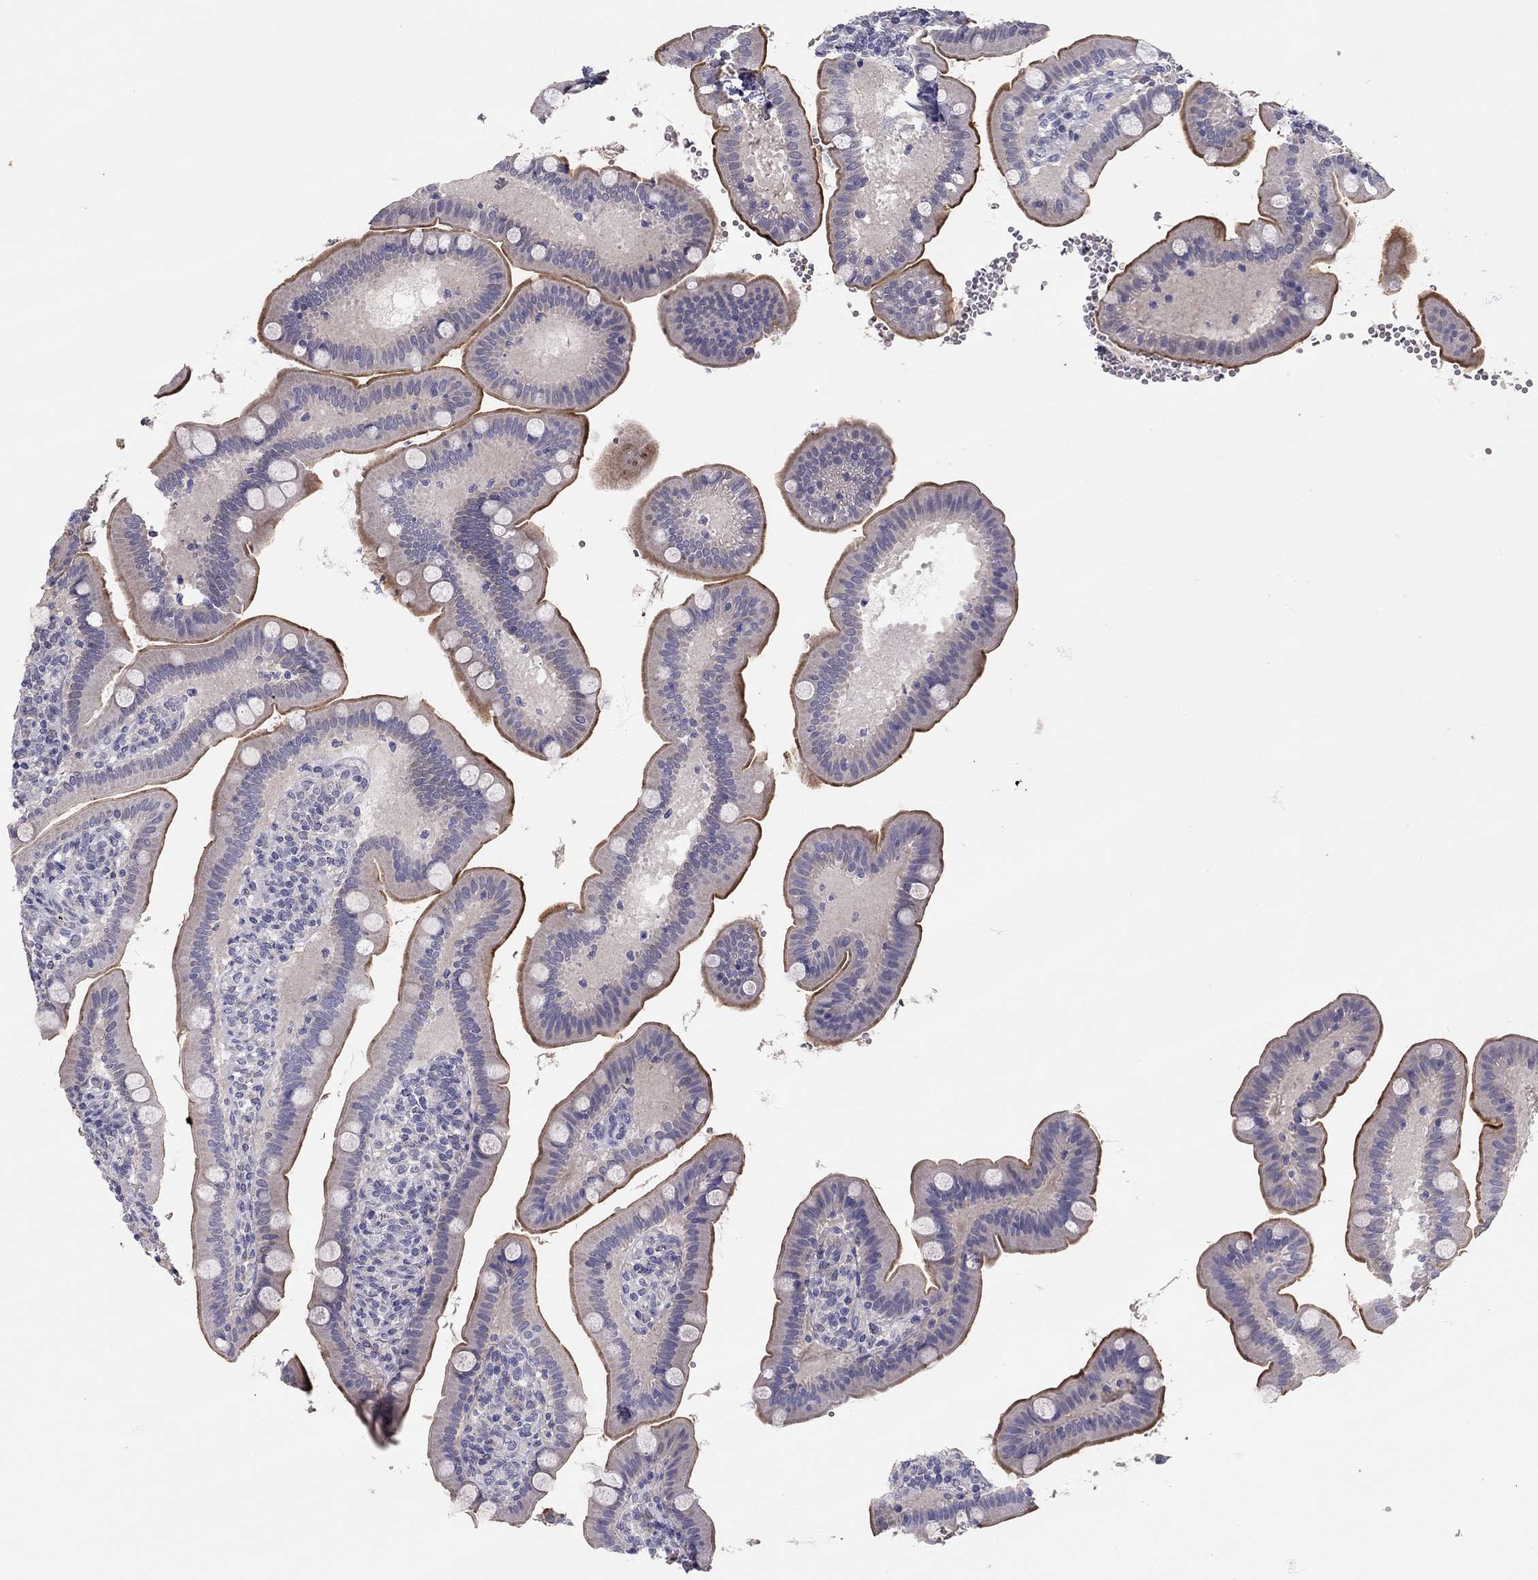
{"staining": {"intensity": "strong", "quantity": "<25%", "location": "cytoplasmic/membranous"}, "tissue": "small intestine", "cell_type": "Glandular cells", "image_type": "normal", "snomed": [{"axis": "morphology", "description": "Normal tissue, NOS"}, {"axis": "topography", "description": "Small intestine"}], "caption": "Unremarkable small intestine displays strong cytoplasmic/membranous expression in about <25% of glandular cells, visualized by immunohistochemistry. The staining was performed using DAB to visualize the protein expression in brown, while the nuclei were stained in blue with hematoxylin (Magnification: 20x).", "gene": "SCARB1", "patient": {"sex": "male", "age": 66}}